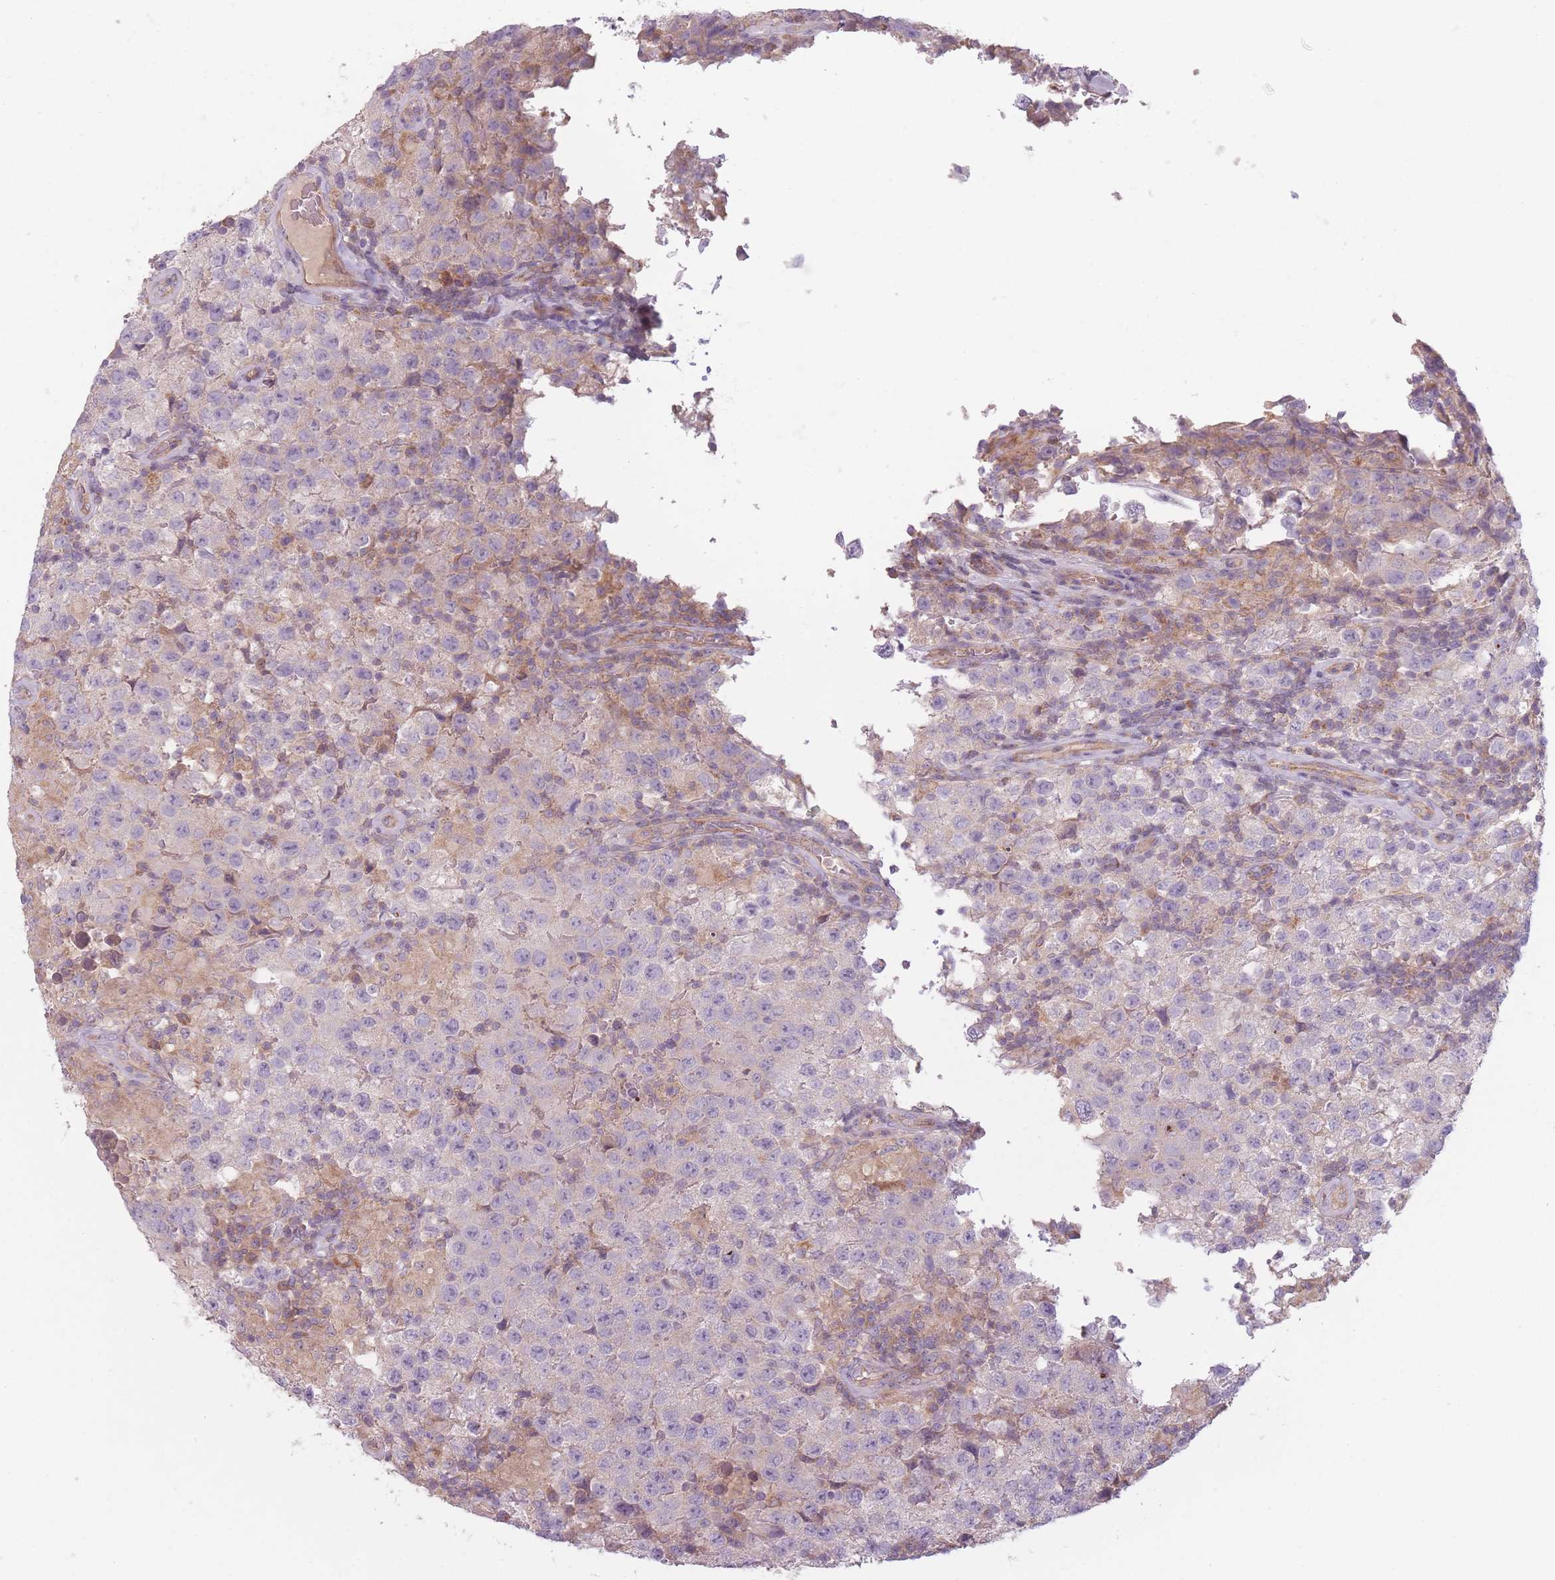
{"staining": {"intensity": "negative", "quantity": "none", "location": "none"}, "tissue": "testis cancer", "cell_type": "Tumor cells", "image_type": "cancer", "snomed": [{"axis": "morphology", "description": "Seminoma, NOS"}, {"axis": "morphology", "description": "Carcinoma, Embryonal, NOS"}, {"axis": "topography", "description": "Testis"}], "caption": "This is a micrograph of immunohistochemistry (IHC) staining of seminoma (testis), which shows no staining in tumor cells.", "gene": "NT5DC2", "patient": {"sex": "male", "age": 41}}